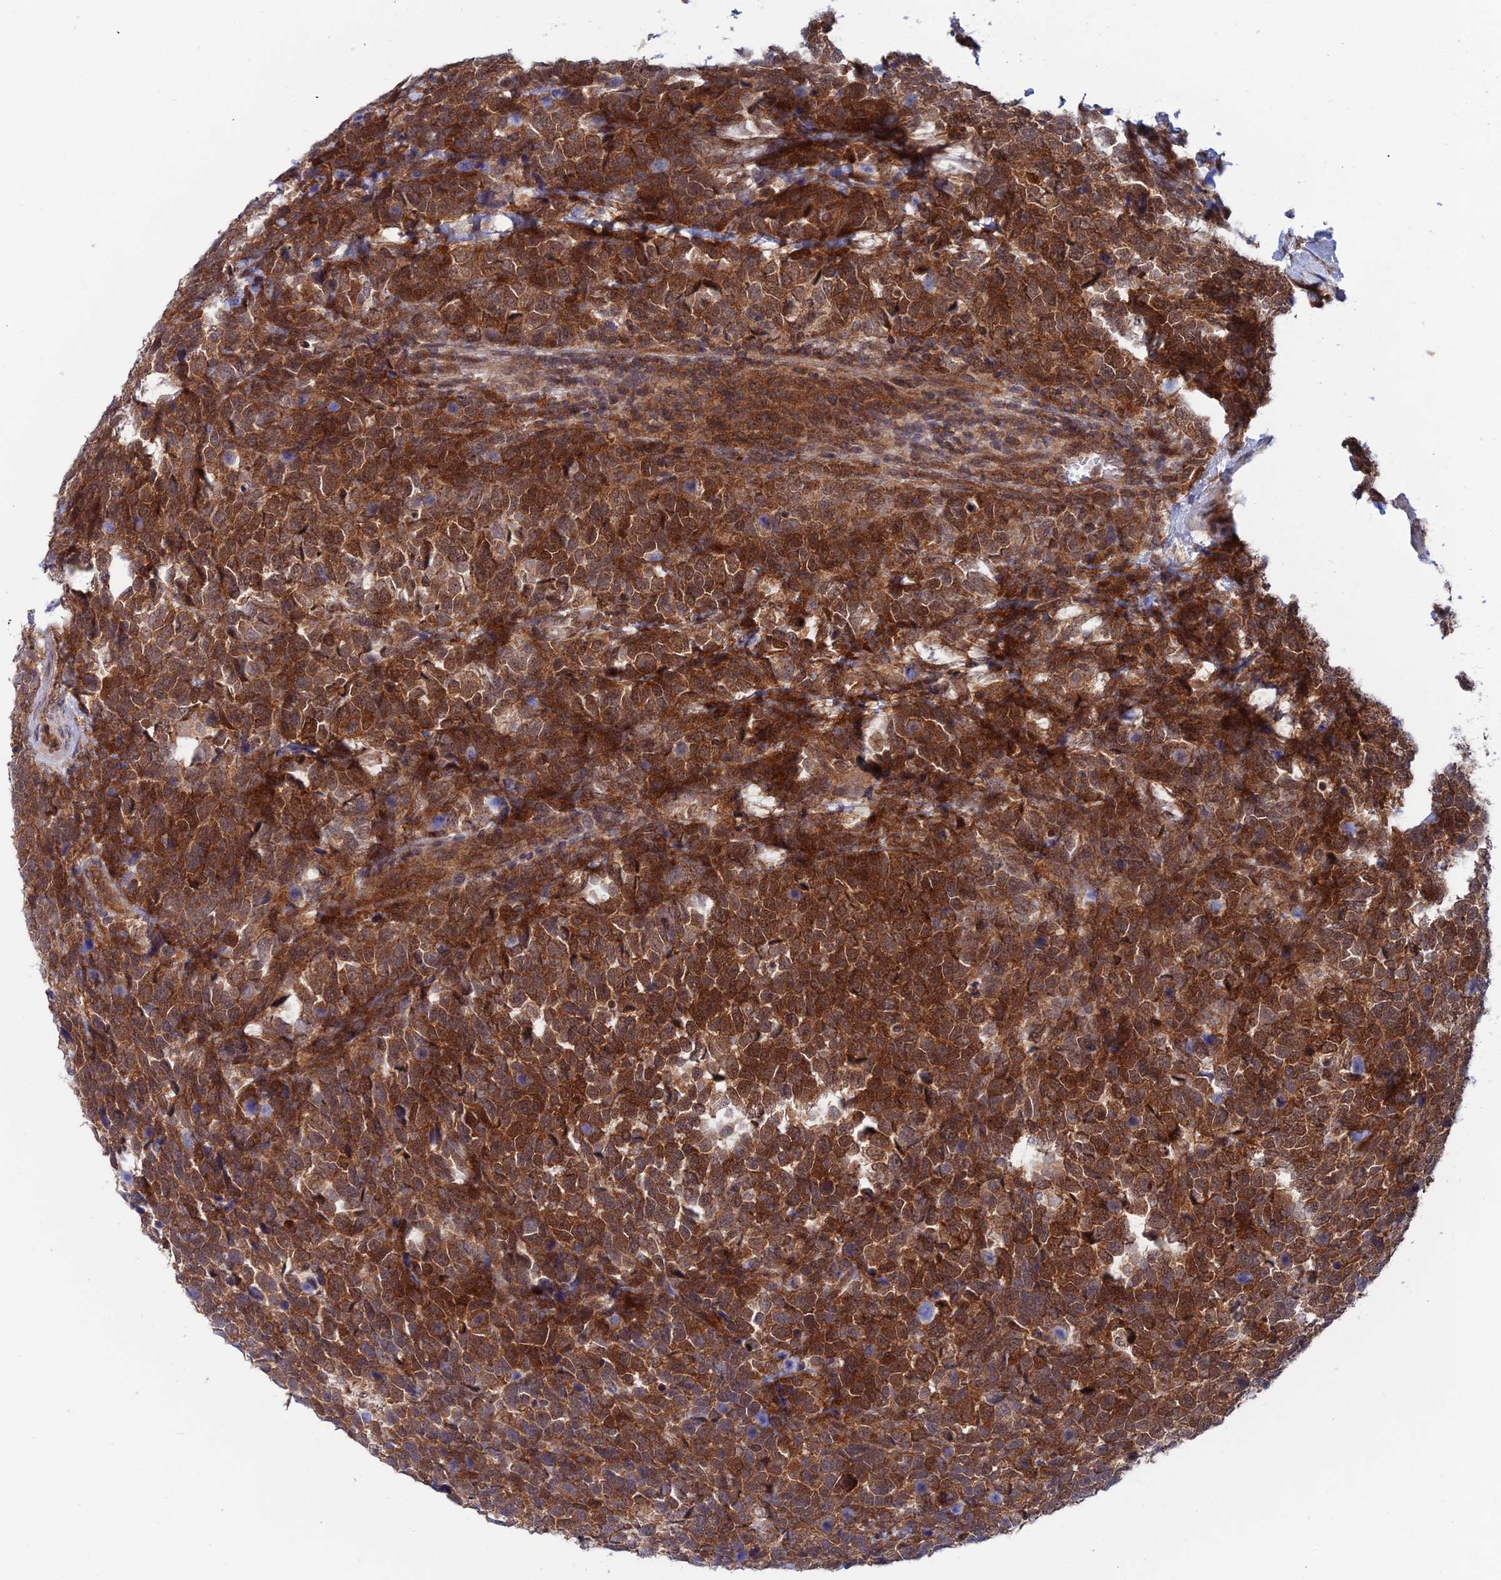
{"staining": {"intensity": "strong", "quantity": ">75%", "location": "cytoplasmic/membranous,nuclear"}, "tissue": "urothelial cancer", "cell_type": "Tumor cells", "image_type": "cancer", "snomed": [{"axis": "morphology", "description": "Urothelial carcinoma, High grade"}, {"axis": "topography", "description": "Urinary bladder"}], "caption": "About >75% of tumor cells in high-grade urothelial carcinoma exhibit strong cytoplasmic/membranous and nuclear protein positivity as visualized by brown immunohistochemical staining.", "gene": "IGBP1", "patient": {"sex": "female", "age": 82}}